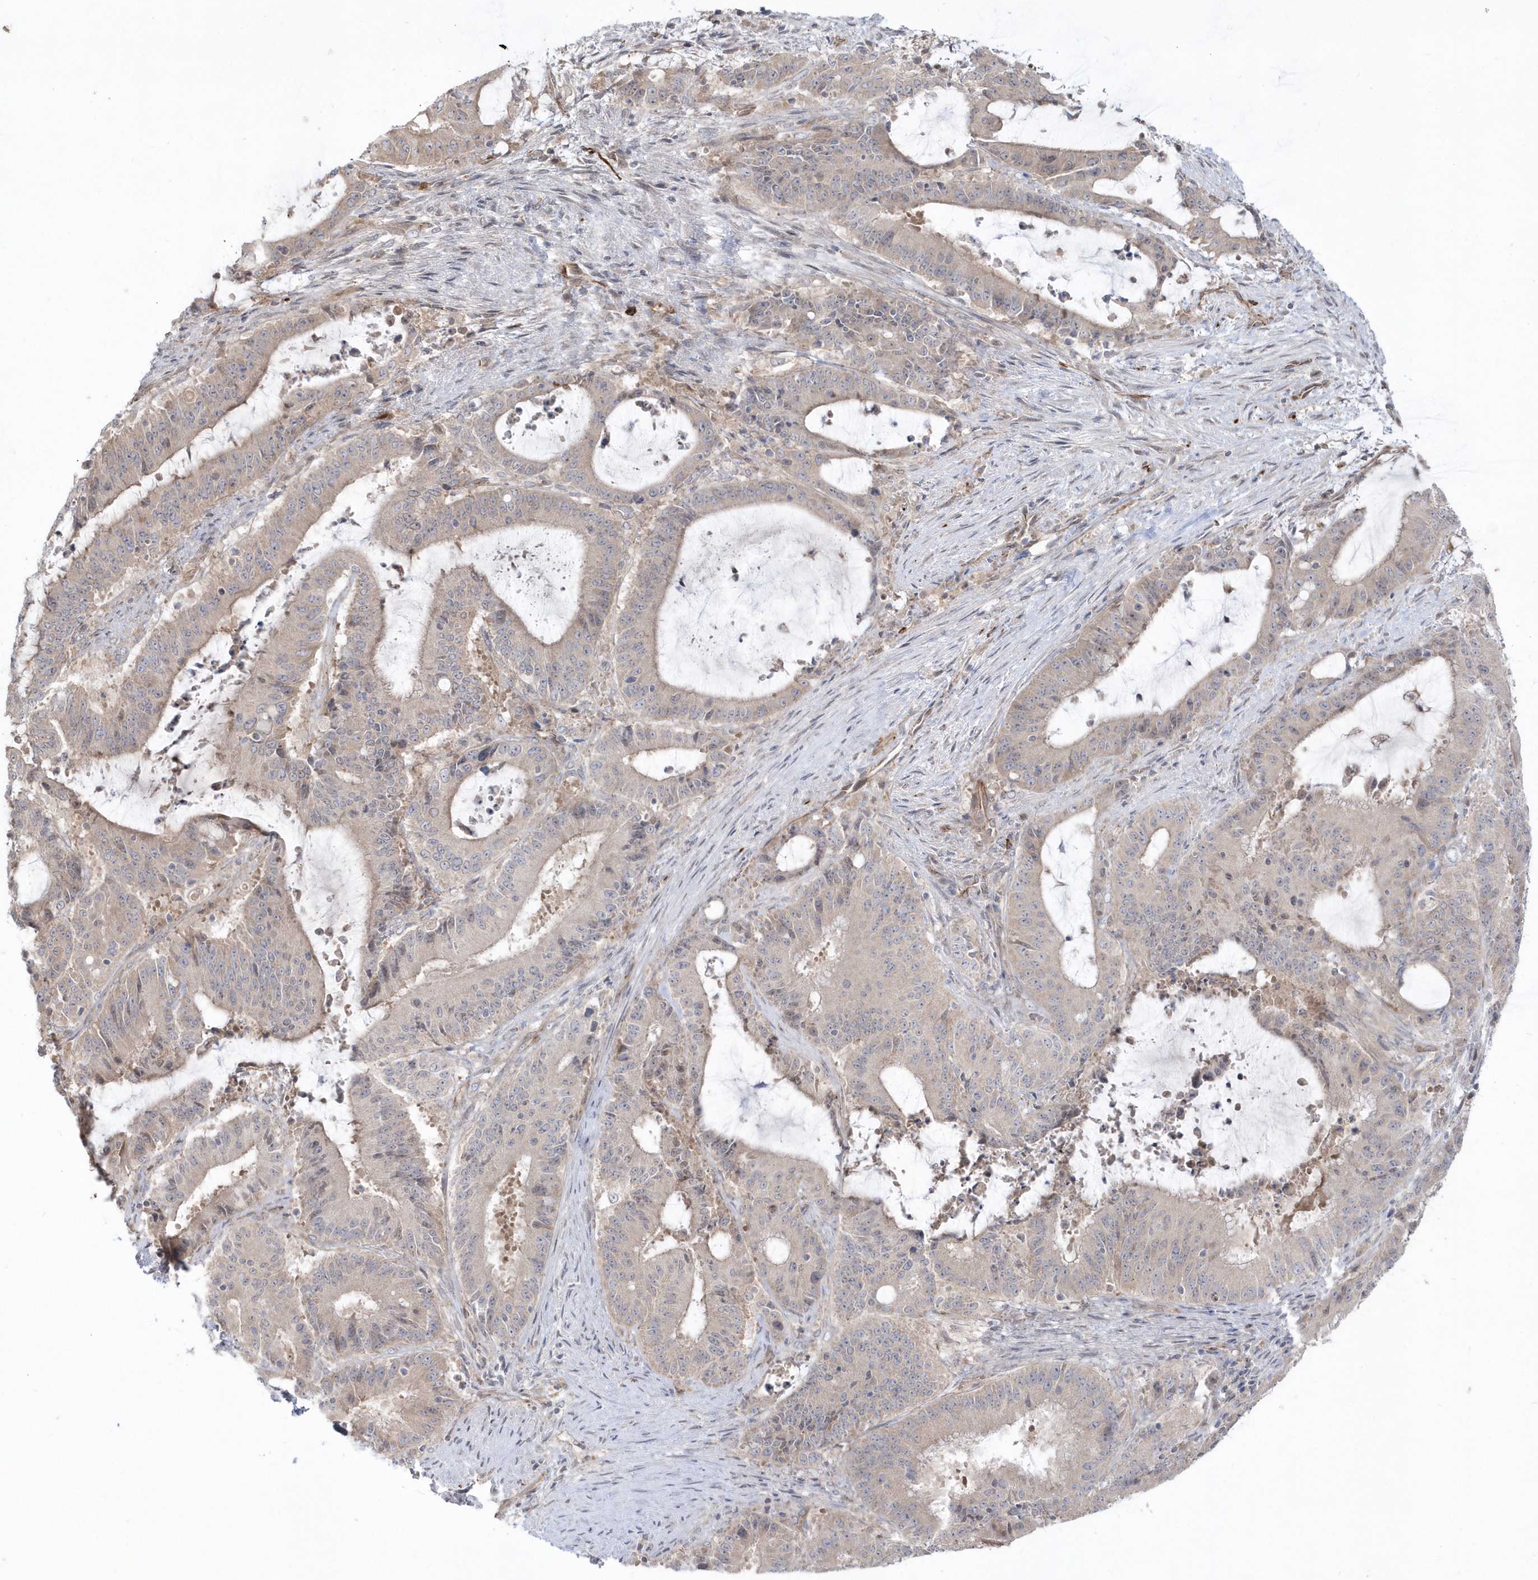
{"staining": {"intensity": "weak", "quantity": "<25%", "location": "cytoplasmic/membranous"}, "tissue": "liver cancer", "cell_type": "Tumor cells", "image_type": "cancer", "snomed": [{"axis": "morphology", "description": "Normal tissue, NOS"}, {"axis": "morphology", "description": "Cholangiocarcinoma"}, {"axis": "topography", "description": "Liver"}, {"axis": "topography", "description": "Peripheral nerve tissue"}], "caption": "IHC micrograph of neoplastic tissue: human liver cholangiocarcinoma stained with DAB (3,3'-diaminobenzidine) exhibits no significant protein staining in tumor cells.", "gene": "DHX57", "patient": {"sex": "female", "age": 73}}